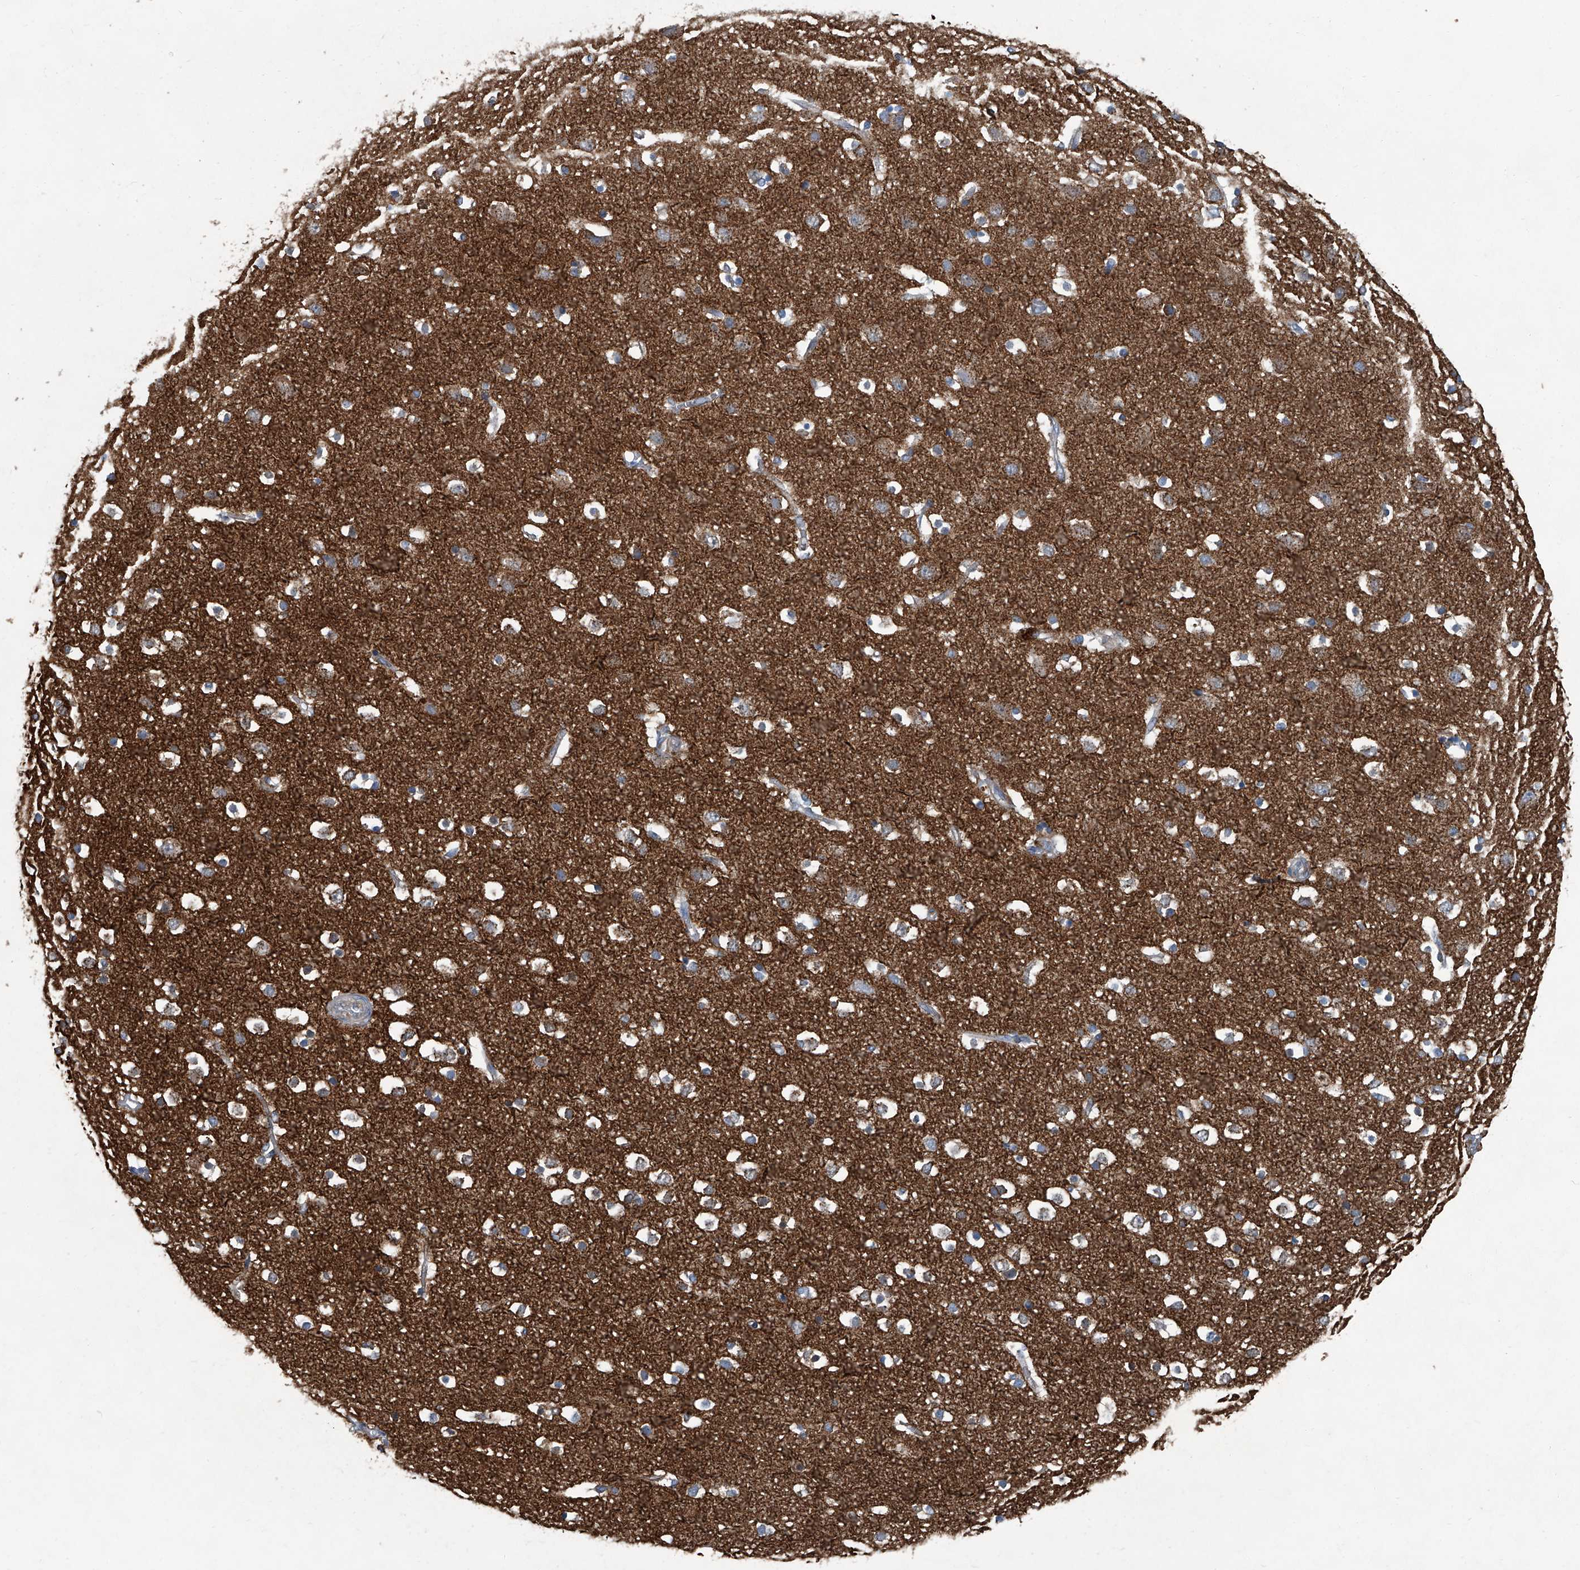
{"staining": {"intensity": "negative", "quantity": "none", "location": "none"}, "tissue": "cerebral cortex", "cell_type": "Endothelial cells", "image_type": "normal", "snomed": [{"axis": "morphology", "description": "Normal tissue, NOS"}, {"axis": "topography", "description": "Cerebral cortex"}], "caption": "This is an IHC micrograph of normal human cerebral cortex. There is no staining in endothelial cells.", "gene": "SEPTIN7", "patient": {"sex": "male", "age": 54}}